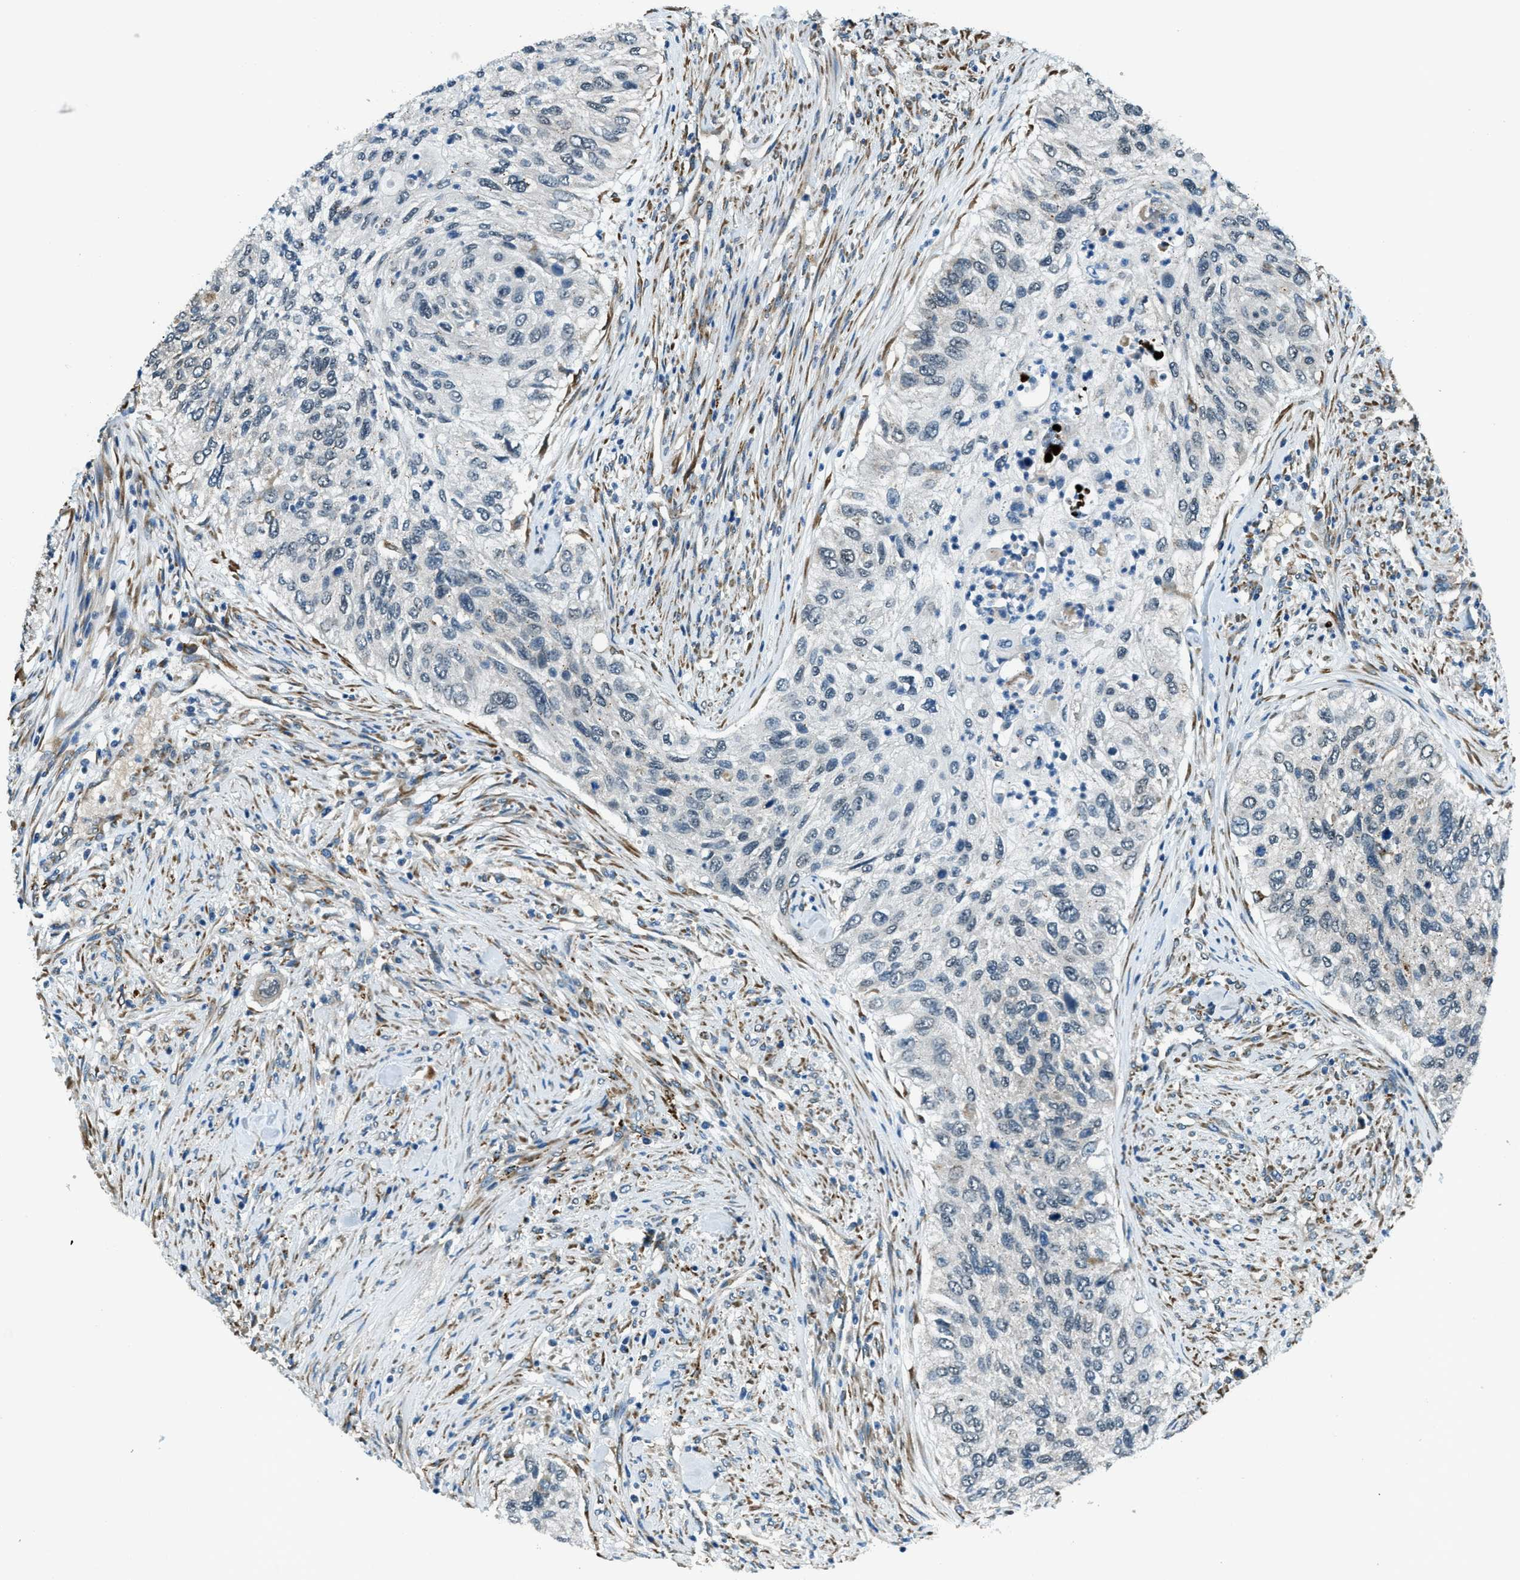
{"staining": {"intensity": "negative", "quantity": "none", "location": "none"}, "tissue": "urothelial cancer", "cell_type": "Tumor cells", "image_type": "cancer", "snomed": [{"axis": "morphology", "description": "Urothelial carcinoma, High grade"}, {"axis": "topography", "description": "Urinary bladder"}], "caption": "IHC micrograph of urothelial cancer stained for a protein (brown), which demonstrates no expression in tumor cells.", "gene": "GINM1", "patient": {"sex": "female", "age": 60}}